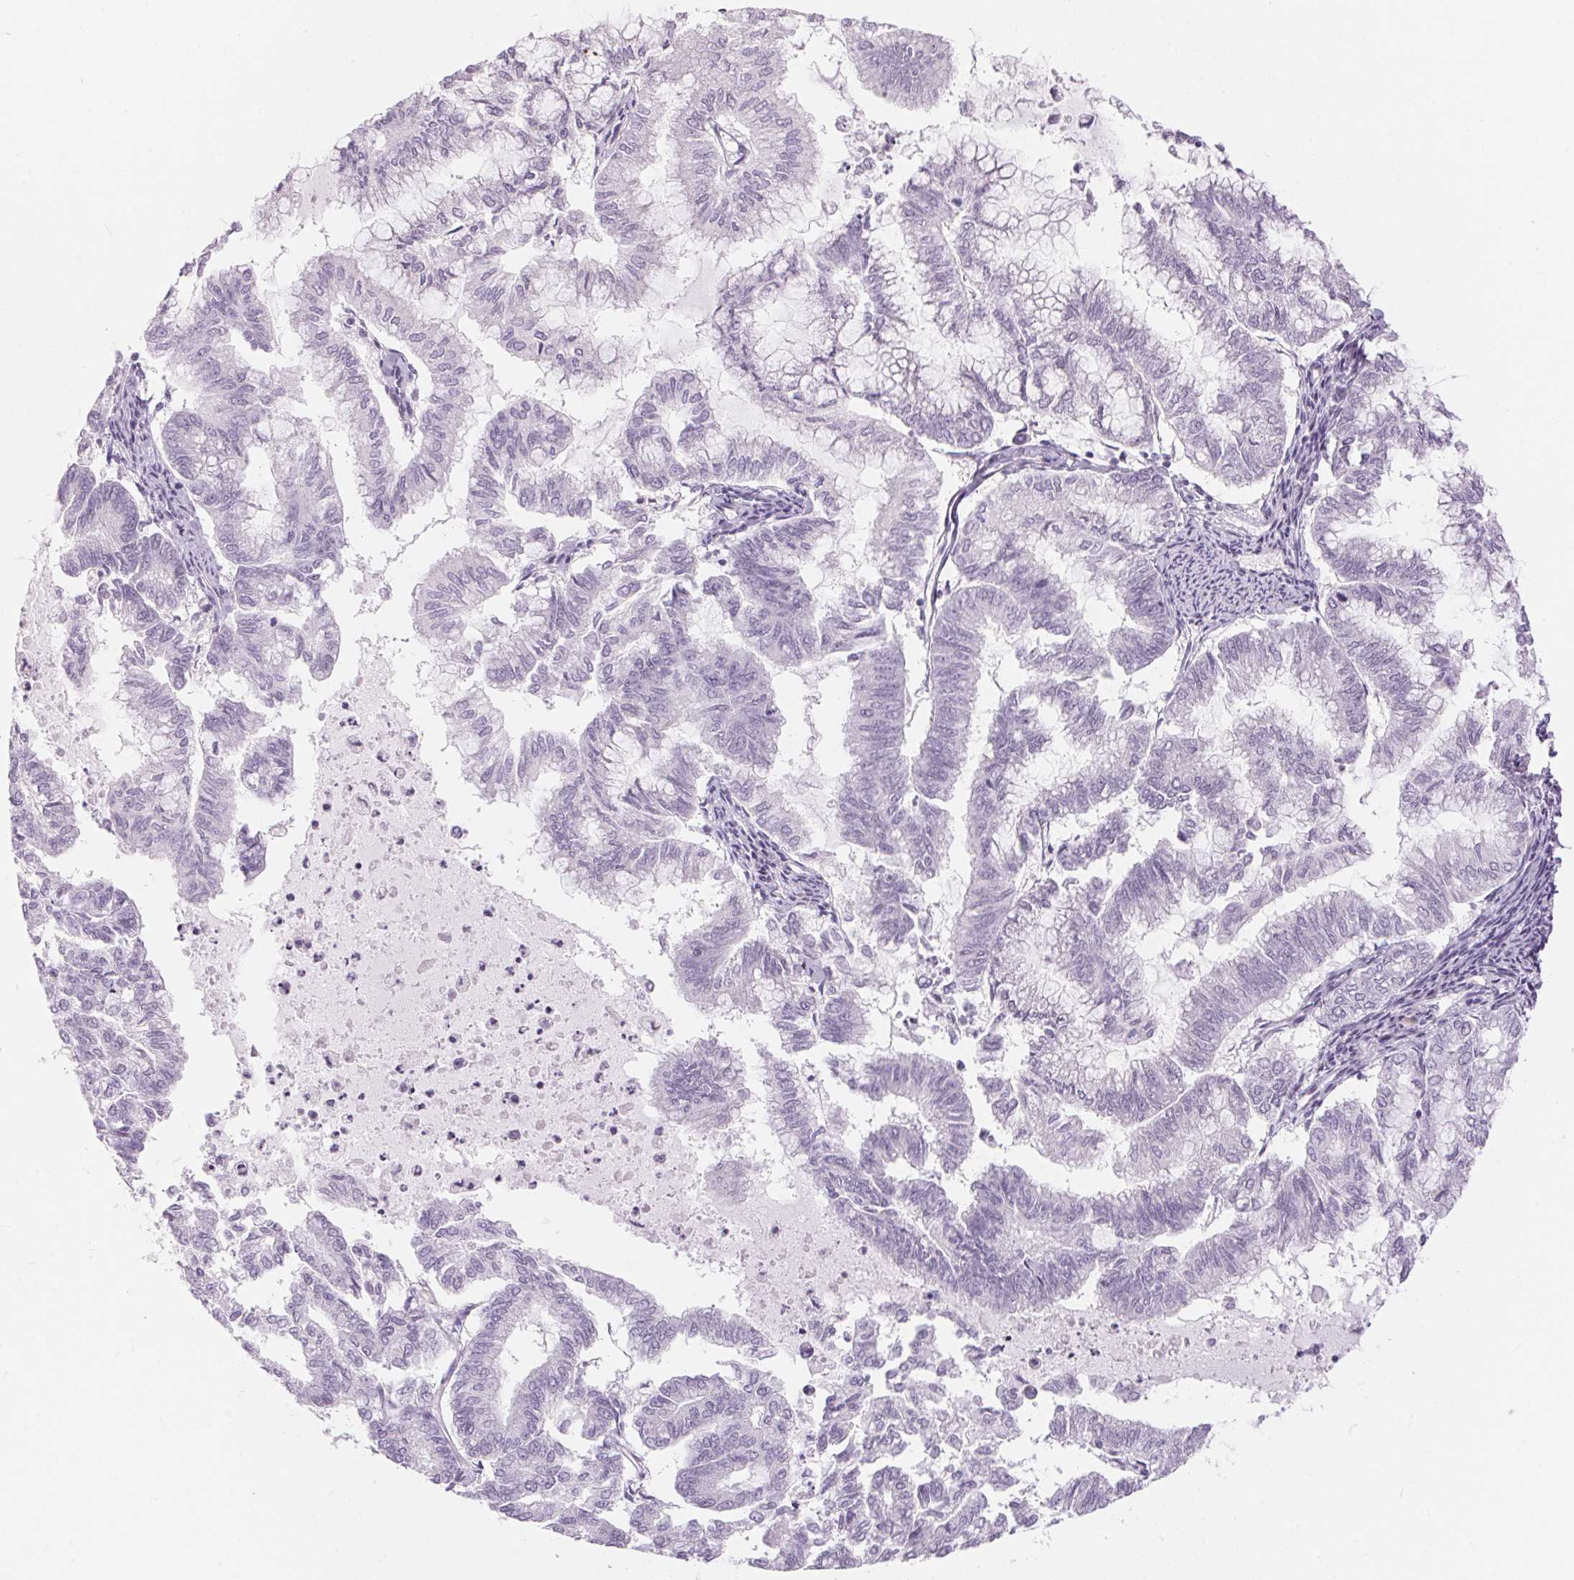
{"staining": {"intensity": "negative", "quantity": "none", "location": "none"}, "tissue": "endometrial cancer", "cell_type": "Tumor cells", "image_type": "cancer", "snomed": [{"axis": "morphology", "description": "Adenocarcinoma, NOS"}, {"axis": "topography", "description": "Endometrium"}], "caption": "Immunohistochemistry (IHC) of human endometrial cancer (adenocarcinoma) exhibits no expression in tumor cells.", "gene": "CADPS", "patient": {"sex": "female", "age": 79}}